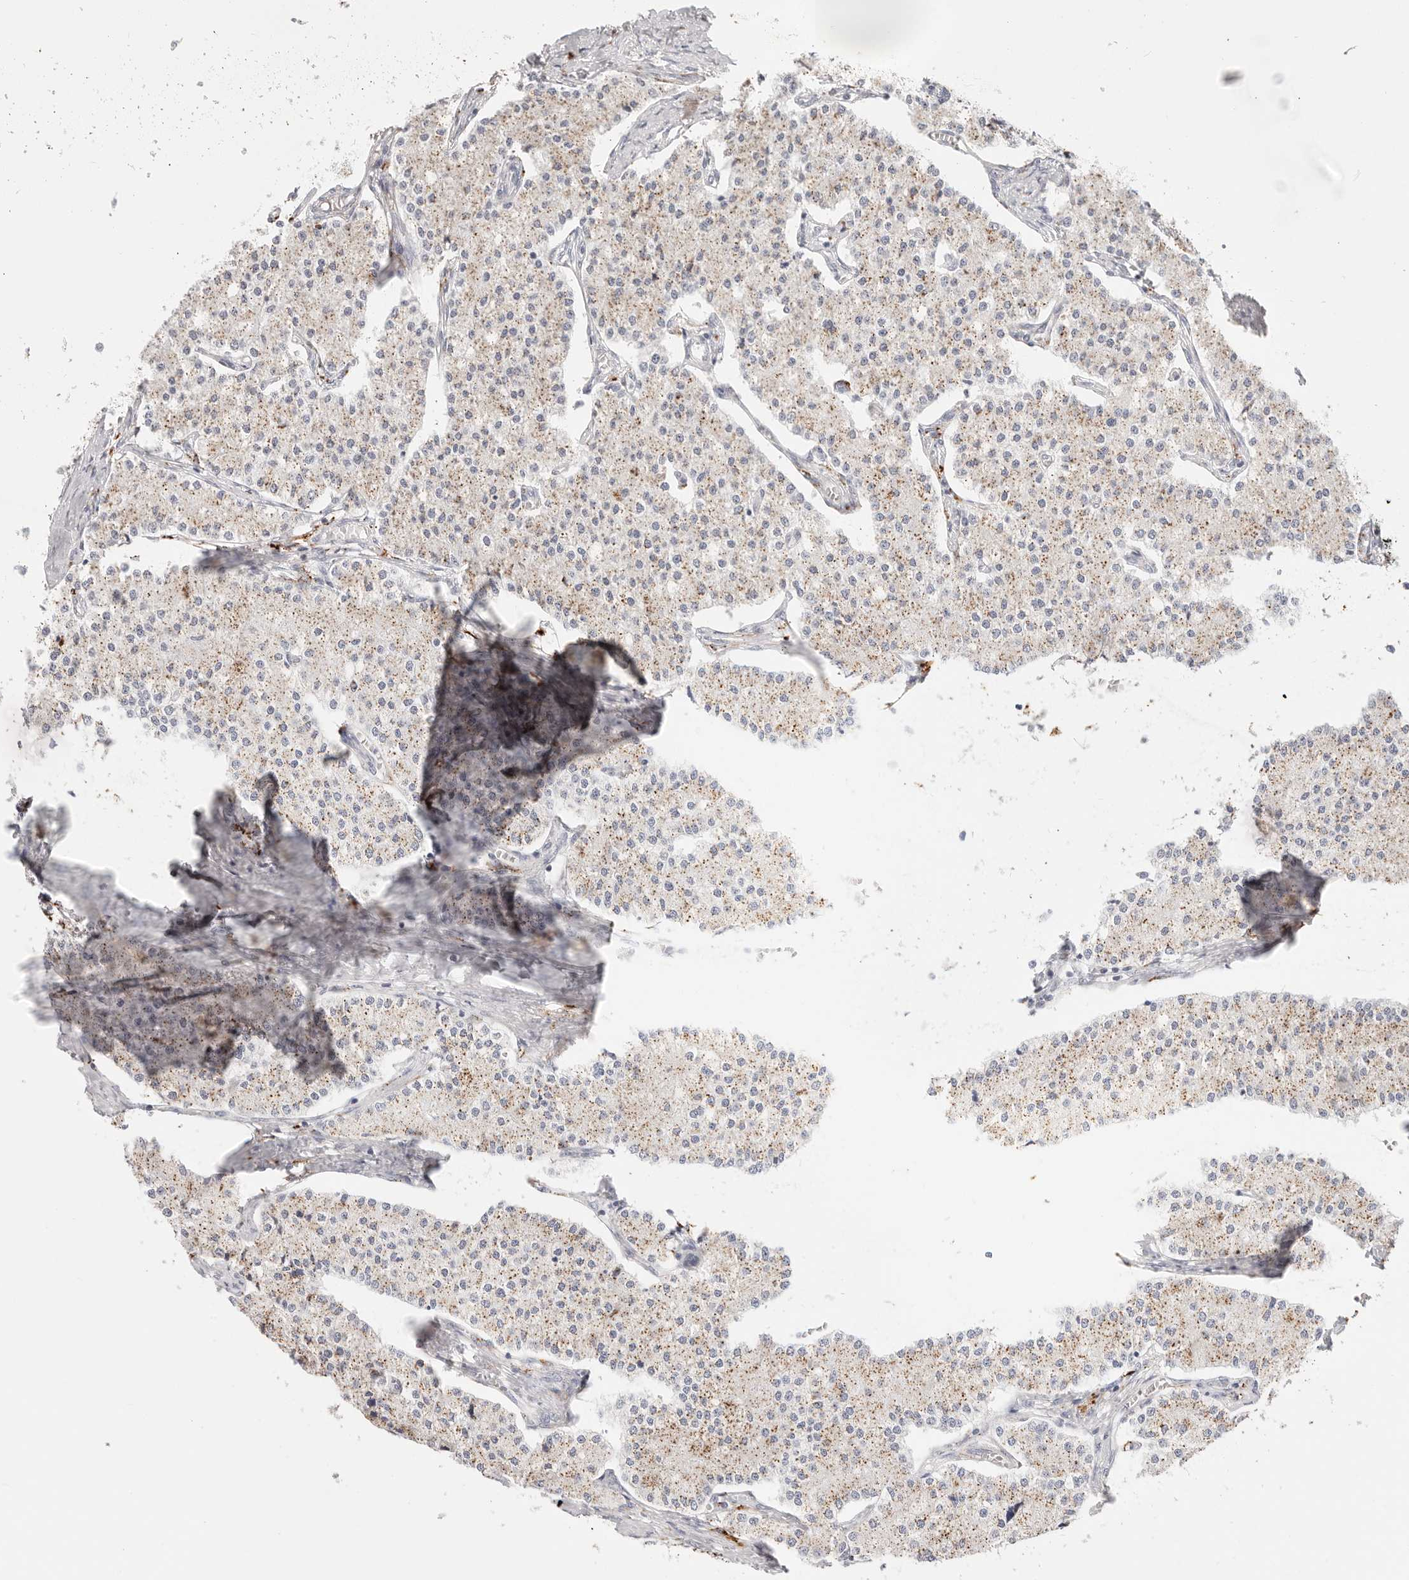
{"staining": {"intensity": "moderate", "quantity": ">75%", "location": "cytoplasmic/membranous"}, "tissue": "carcinoid", "cell_type": "Tumor cells", "image_type": "cancer", "snomed": [{"axis": "morphology", "description": "Carcinoid, malignant, NOS"}, {"axis": "topography", "description": "Colon"}], "caption": "Moderate cytoplasmic/membranous staining is appreciated in approximately >75% of tumor cells in malignant carcinoid.", "gene": "STKLD1", "patient": {"sex": "female", "age": 52}}